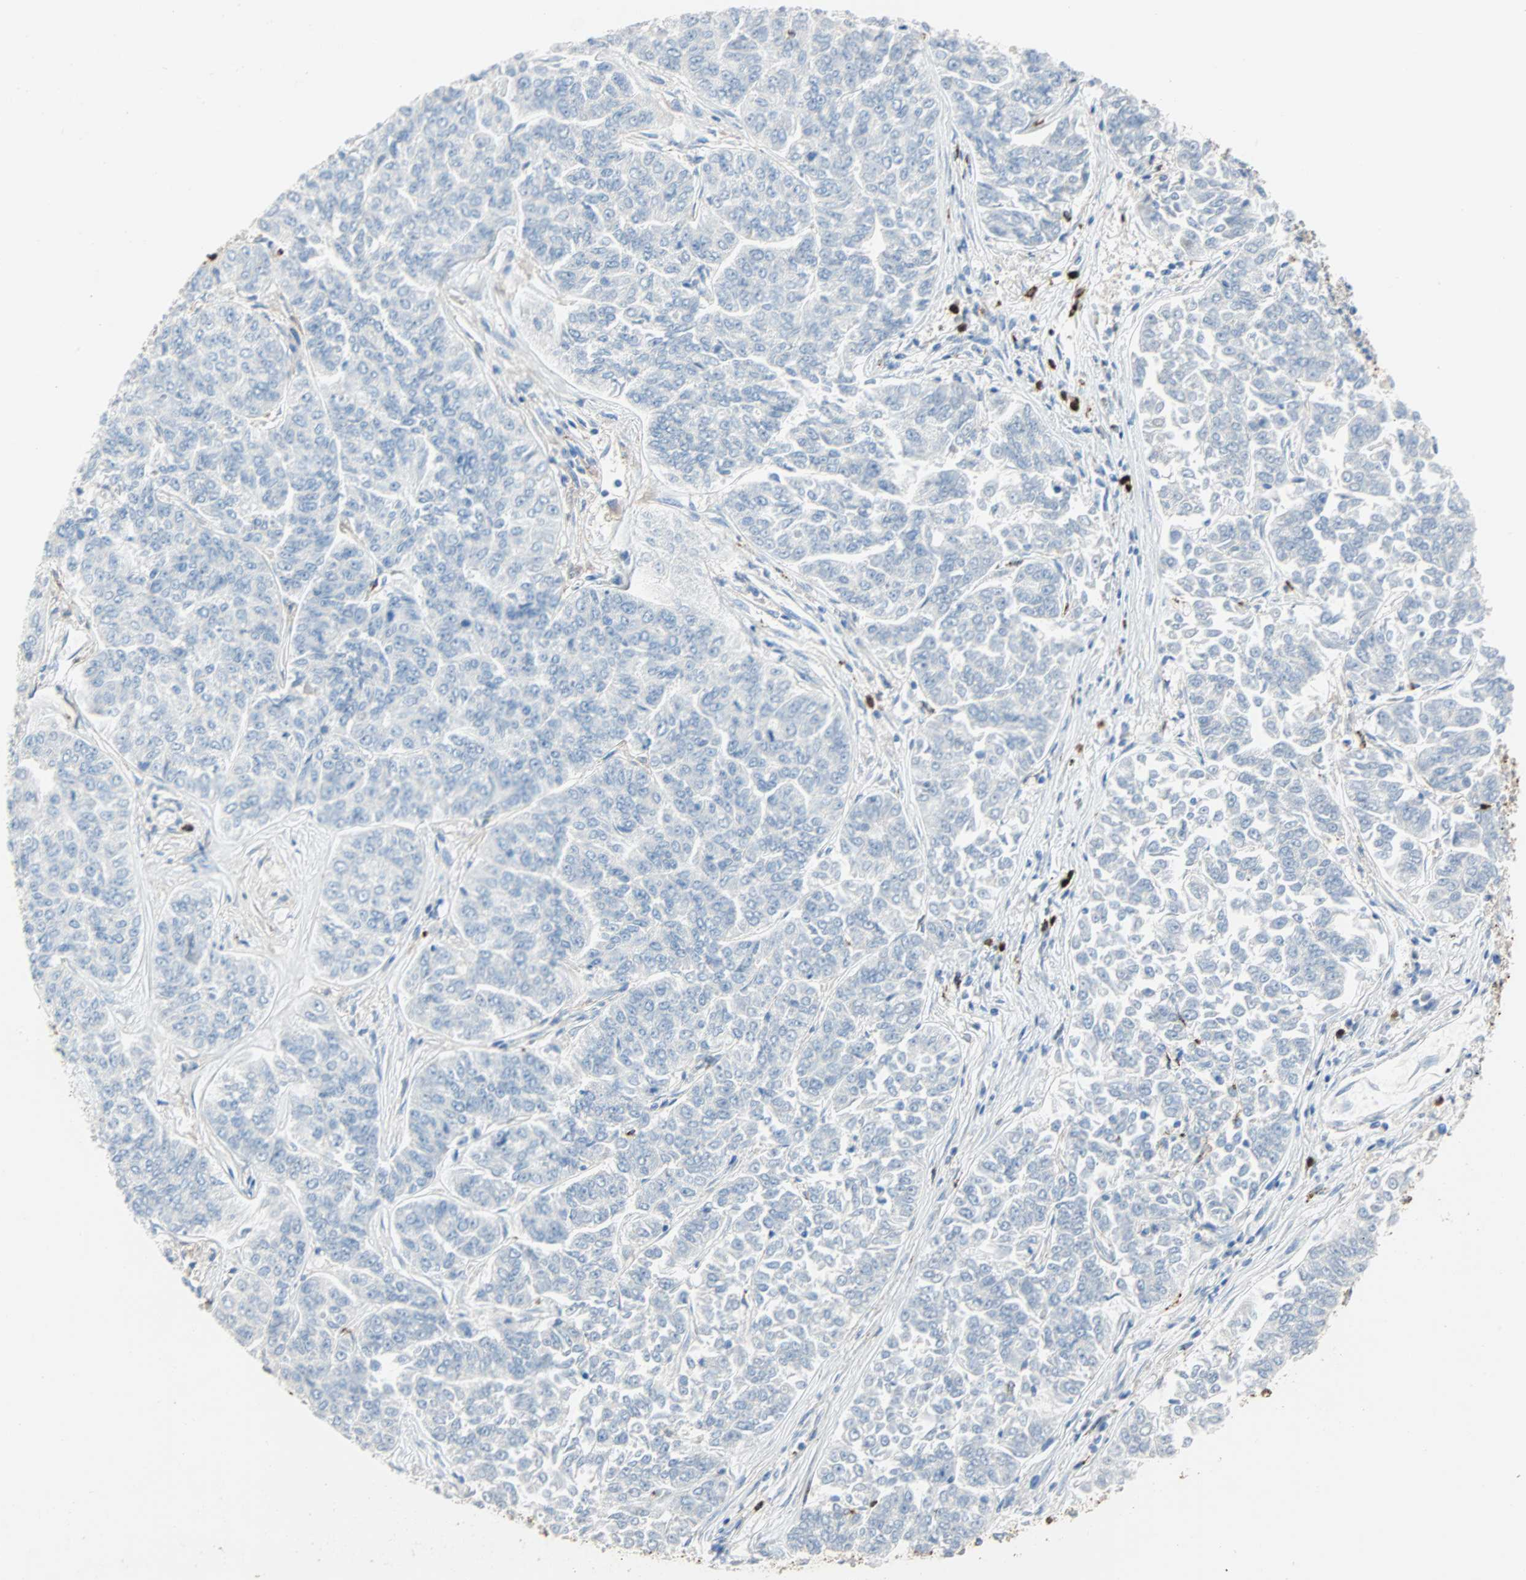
{"staining": {"intensity": "negative", "quantity": "none", "location": "none"}, "tissue": "lung cancer", "cell_type": "Tumor cells", "image_type": "cancer", "snomed": [{"axis": "morphology", "description": "Adenocarcinoma, NOS"}, {"axis": "topography", "description": "Lung"}], "caption": "This is a micrograph of immunohistochemistry (IHC) staining of lung cancer, which shows no positivity in tumor cells.", "gene": "CLEC4A", "patient": {"sex": "male", "age": 84}}